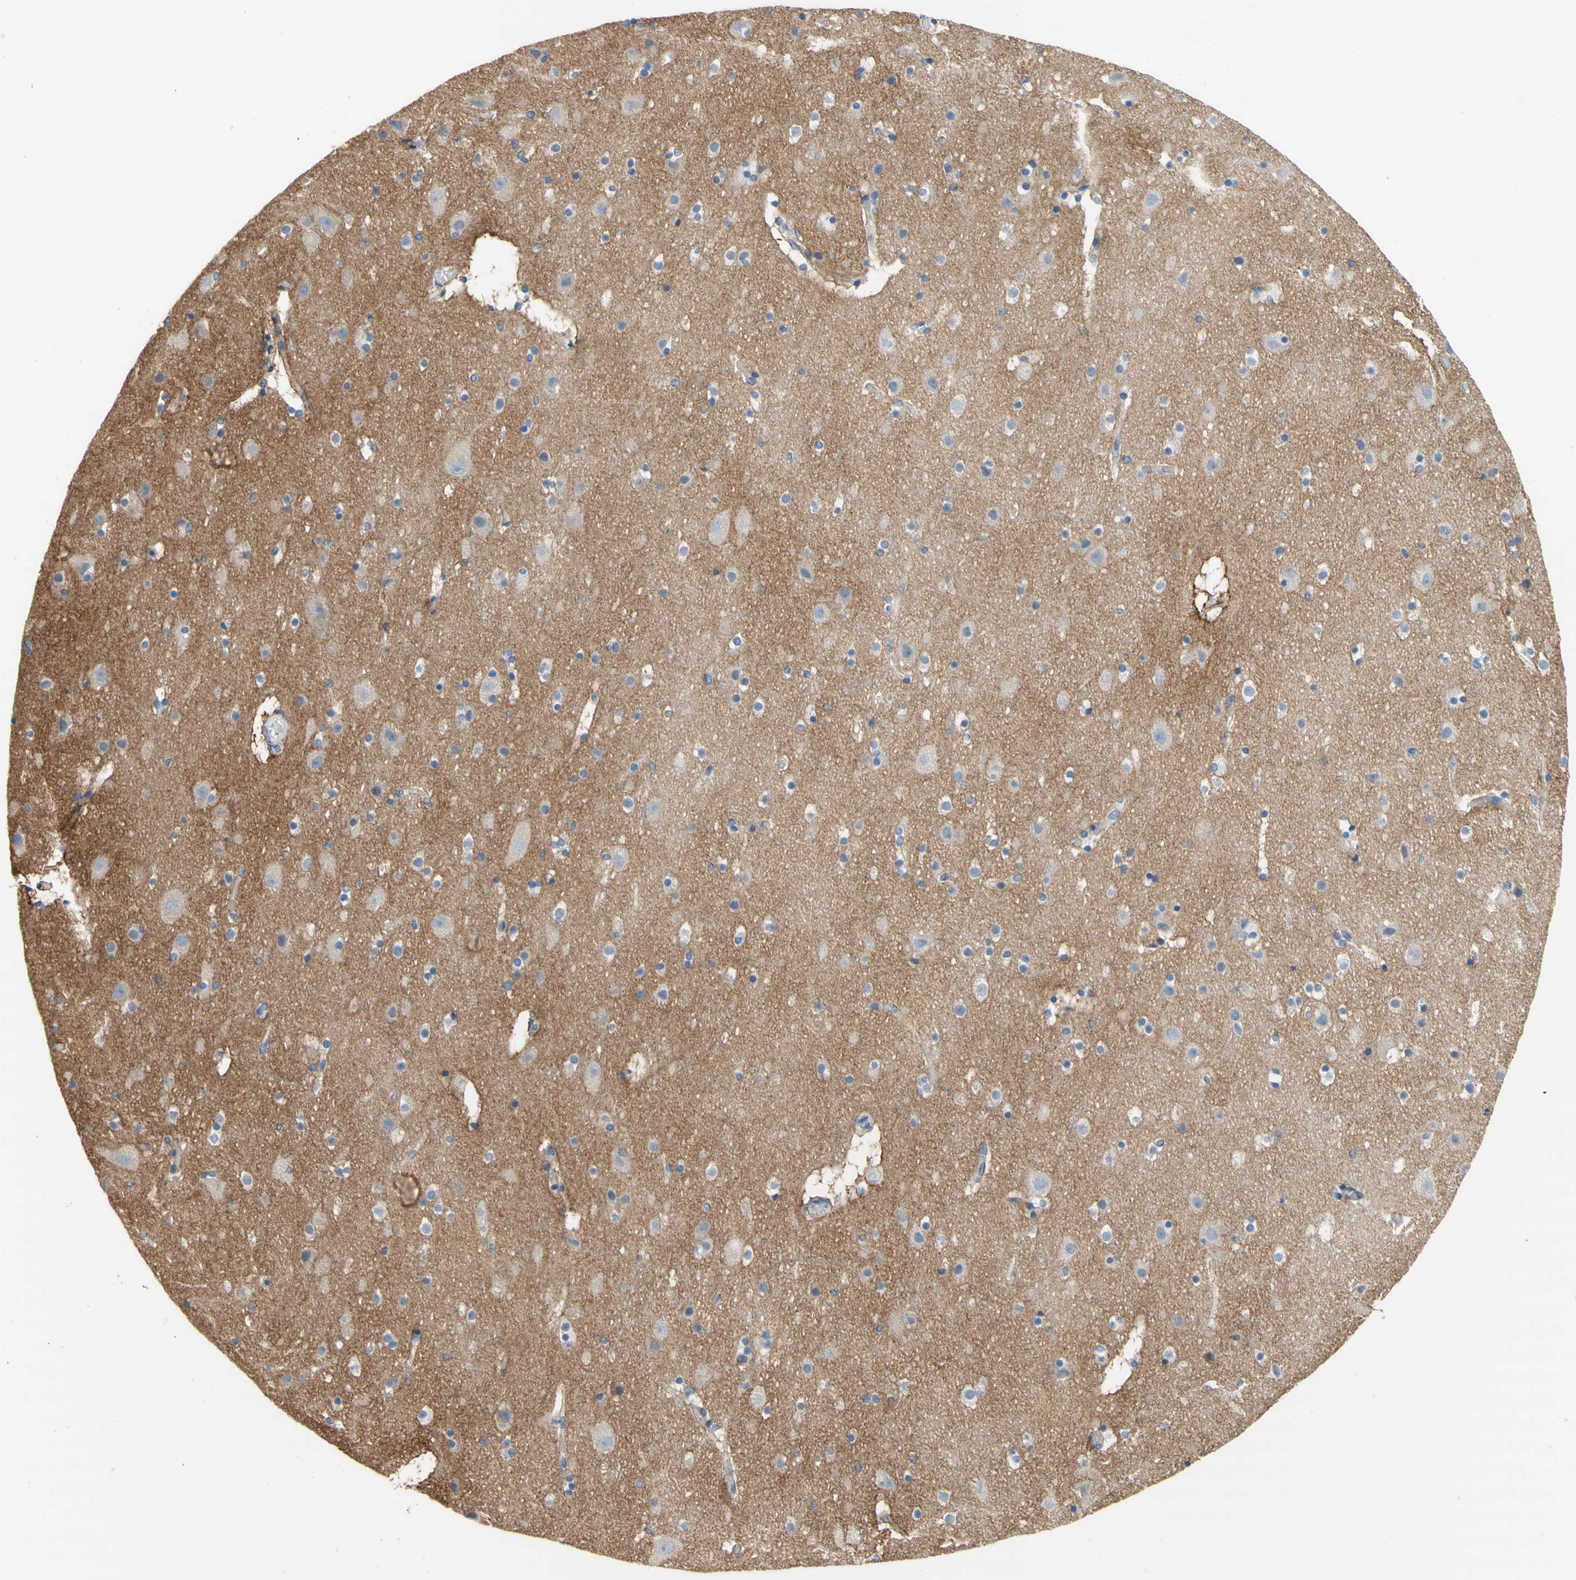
{"staining": {"intensity": "negative", "quantity": "none", "location": "none"}, "tissue": "cerebral cortex", "cell_type": "Endothelial cells", "image_type": "normal", "snomed": [{"axis": "morphology", "description": "Normal tissue, NOS"}, {"axis": "topography", "description": "Cerebral cortex"}], "caption": "Immunohistochemistry (IHC) image of unremarkable cerebral cortex stained for a protein (brown), which displays no positivity in endothelial cells.", "gene": "F3", "patient": {"sex": "male", "age": 45}}